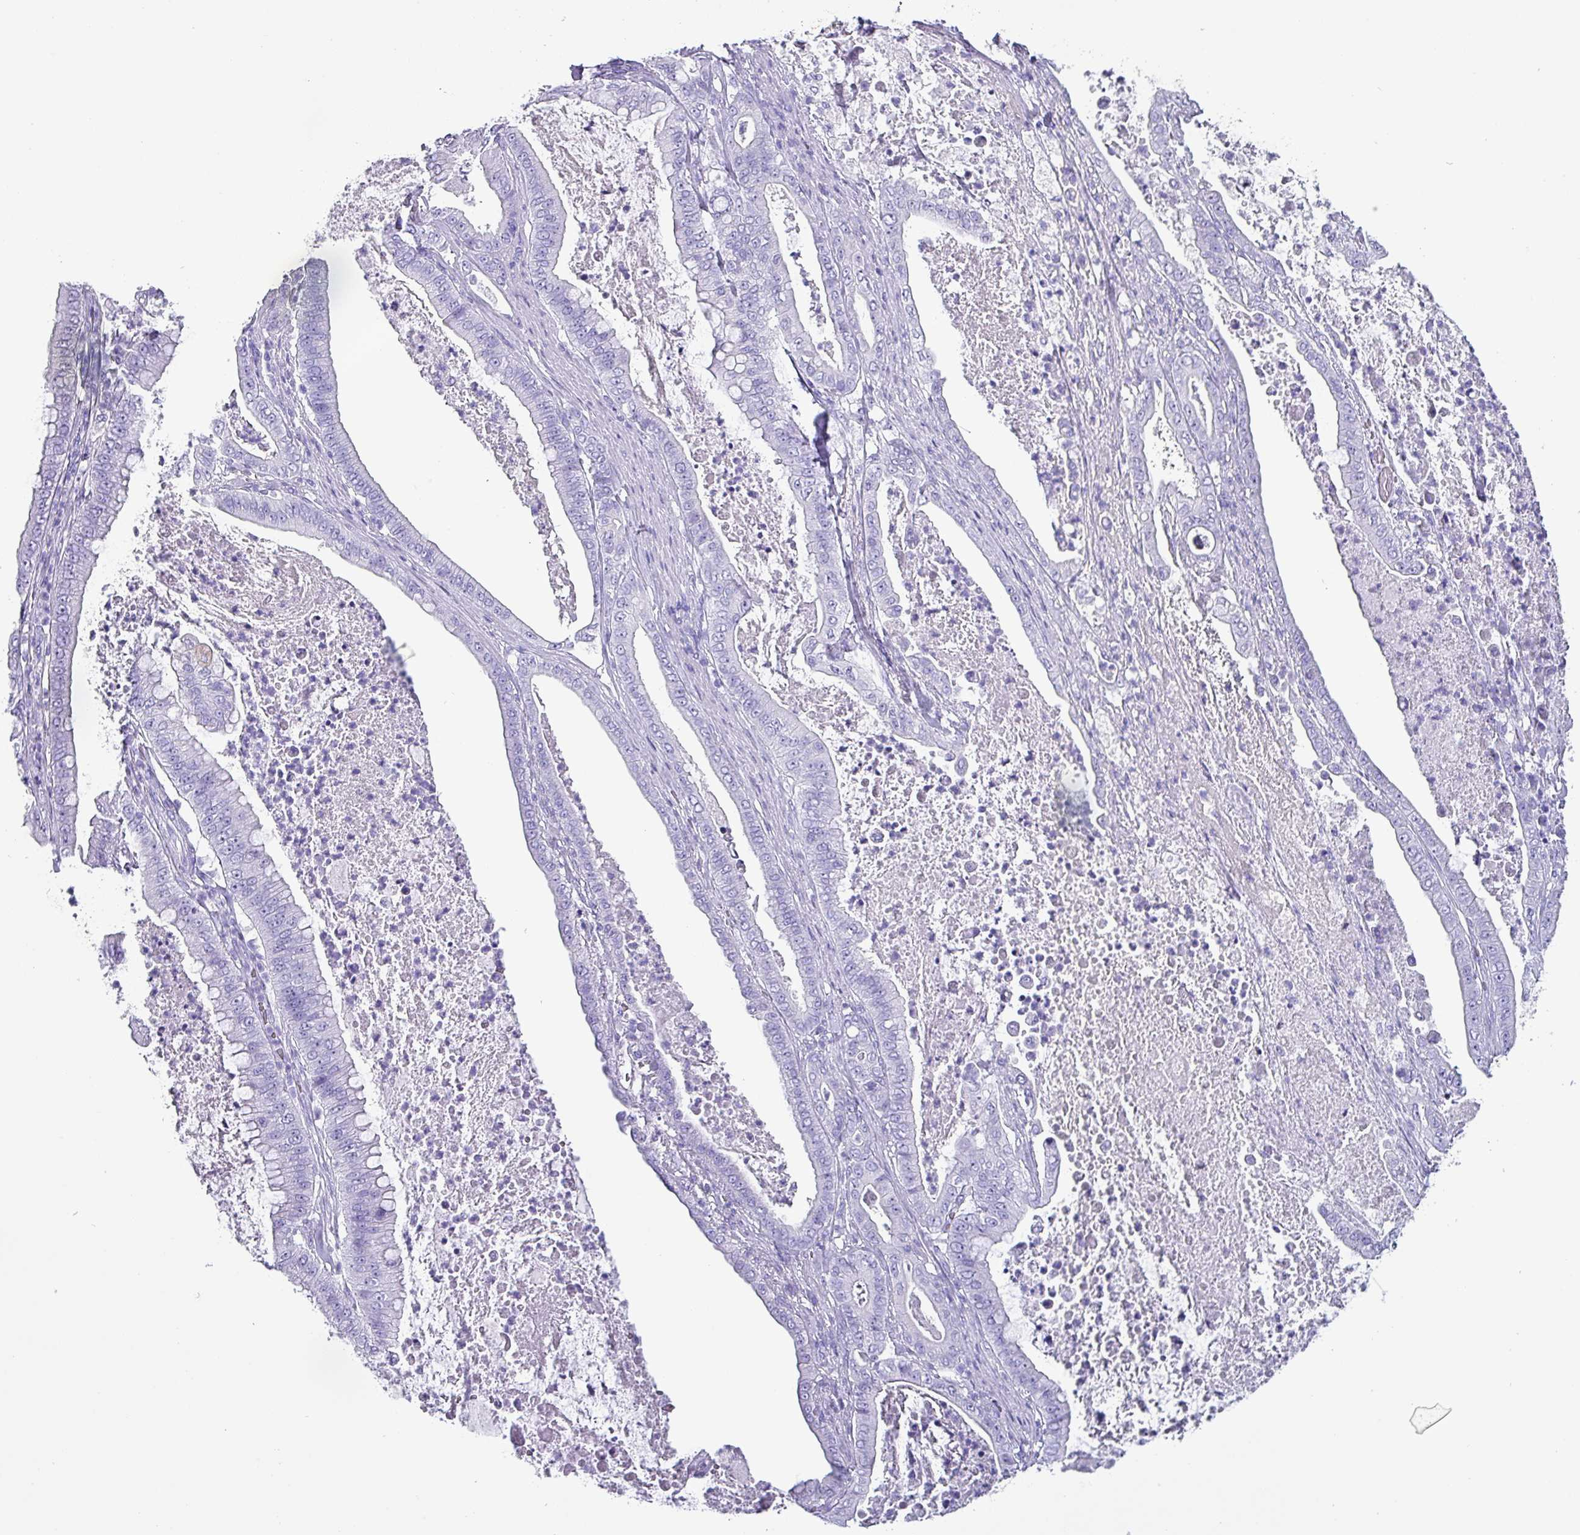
{"staining": {"intensity": "negative", "quantity": "none", "location": "none"}, "tissue": "pancreatic cancer", "cell_type": "Tumor cells", "image_type": "cancer", "snomed": [{"axis": "morphology", "description": "Adenocarcinoma, NOS"}, {"axis": "topography", "description": "Pancreas"}], "caption": "Pancreatic cancer (adenocarcinoma) was stained to show a protein in brown. There is no significant positivity in tumor cells.", "gene": "KRT6C", "patient": {"sex": "male", "age": 71}}